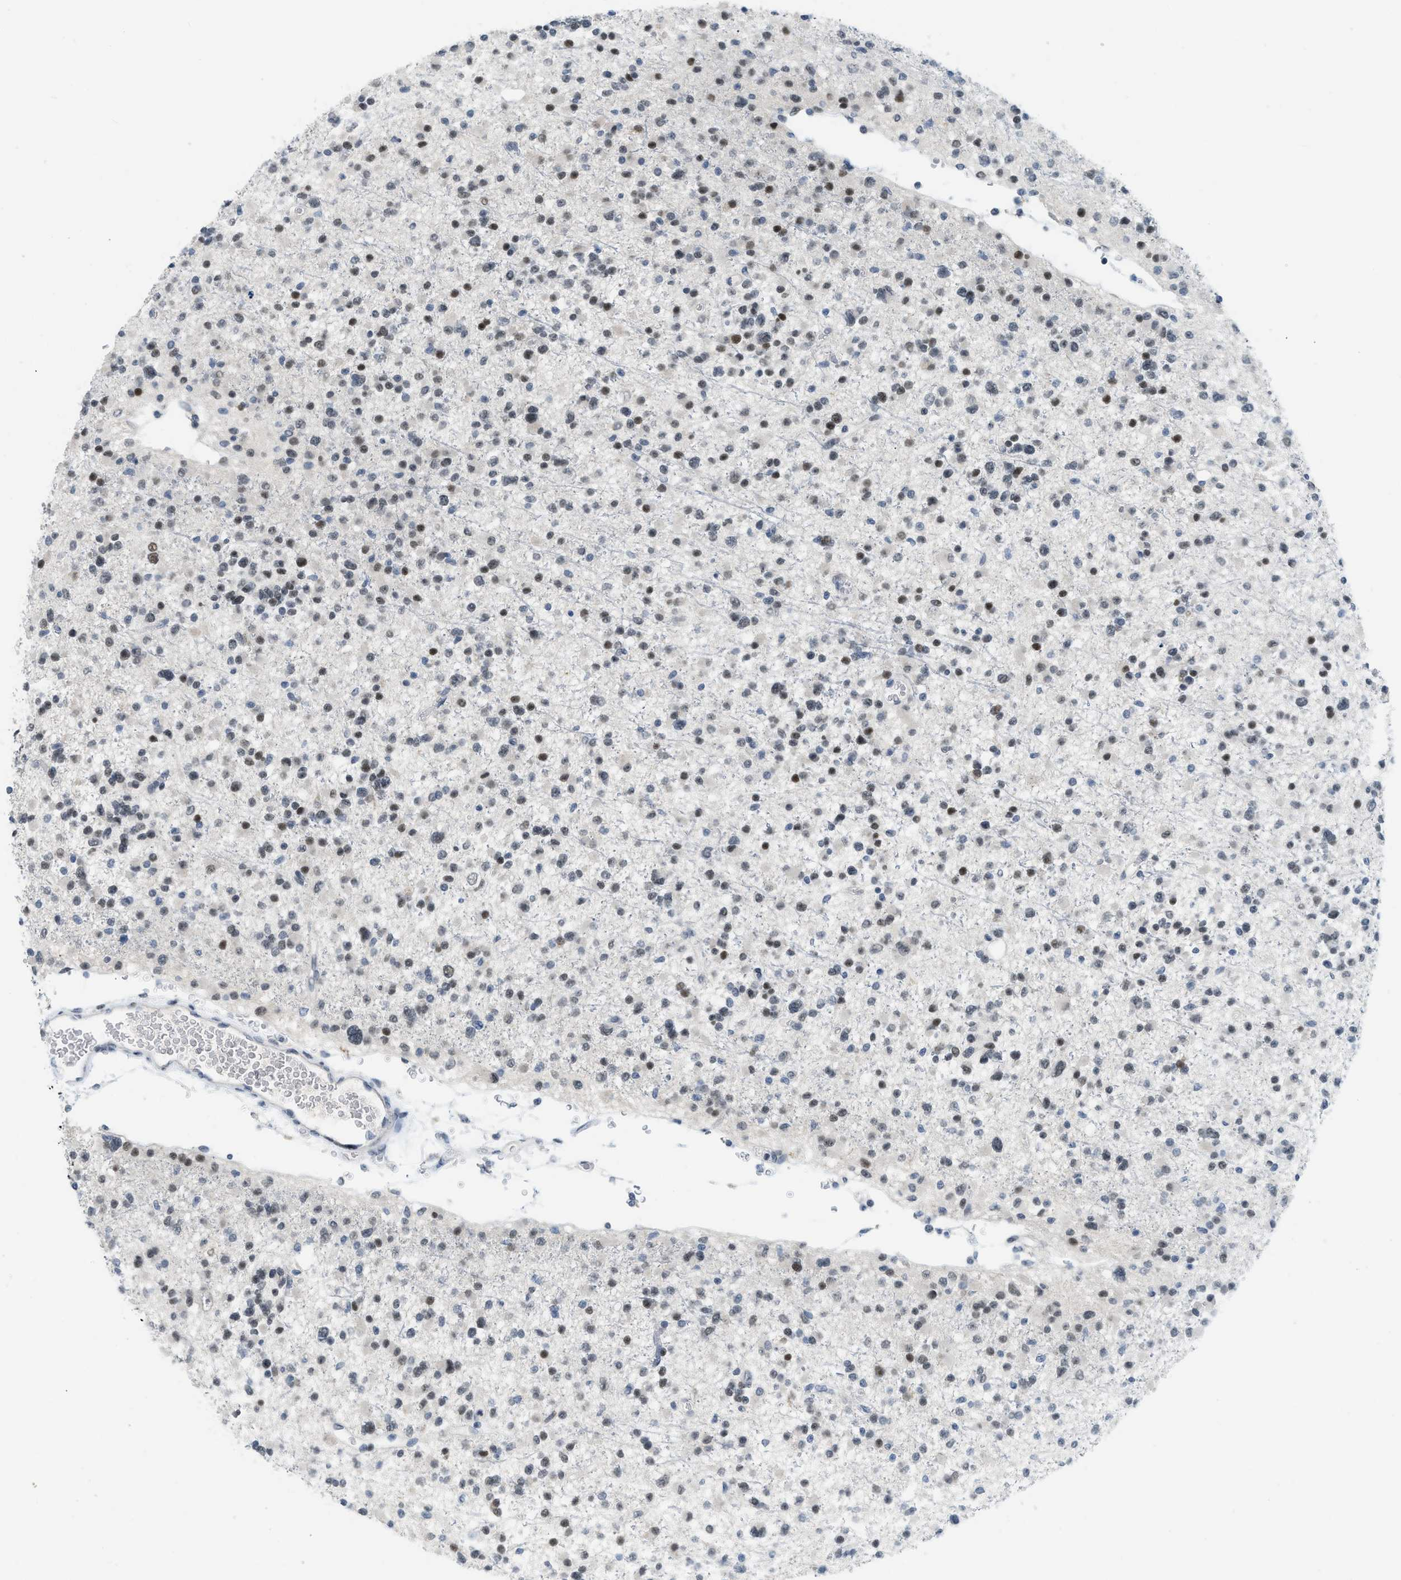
{"staining": {"intensity": "moderate", "quantity": "25%-75%", "location": "nuclear"}, "tissue": "glioma", "cell_type": "Tumor cells", "image_type": "cancer", "snomed": [{"axis": "morphology", "description": "Glioma, malignant, Low grade"}, {"axis": "topography", "description": "Brain"}], "caption": "Human low-grade glioma (malignant) stained with a brown dye displays moderate nuclear positive expression in about 25%-75% of tumor cells.", "gene": "PBX1", "patient": {"sex": "female", "age": 22}}